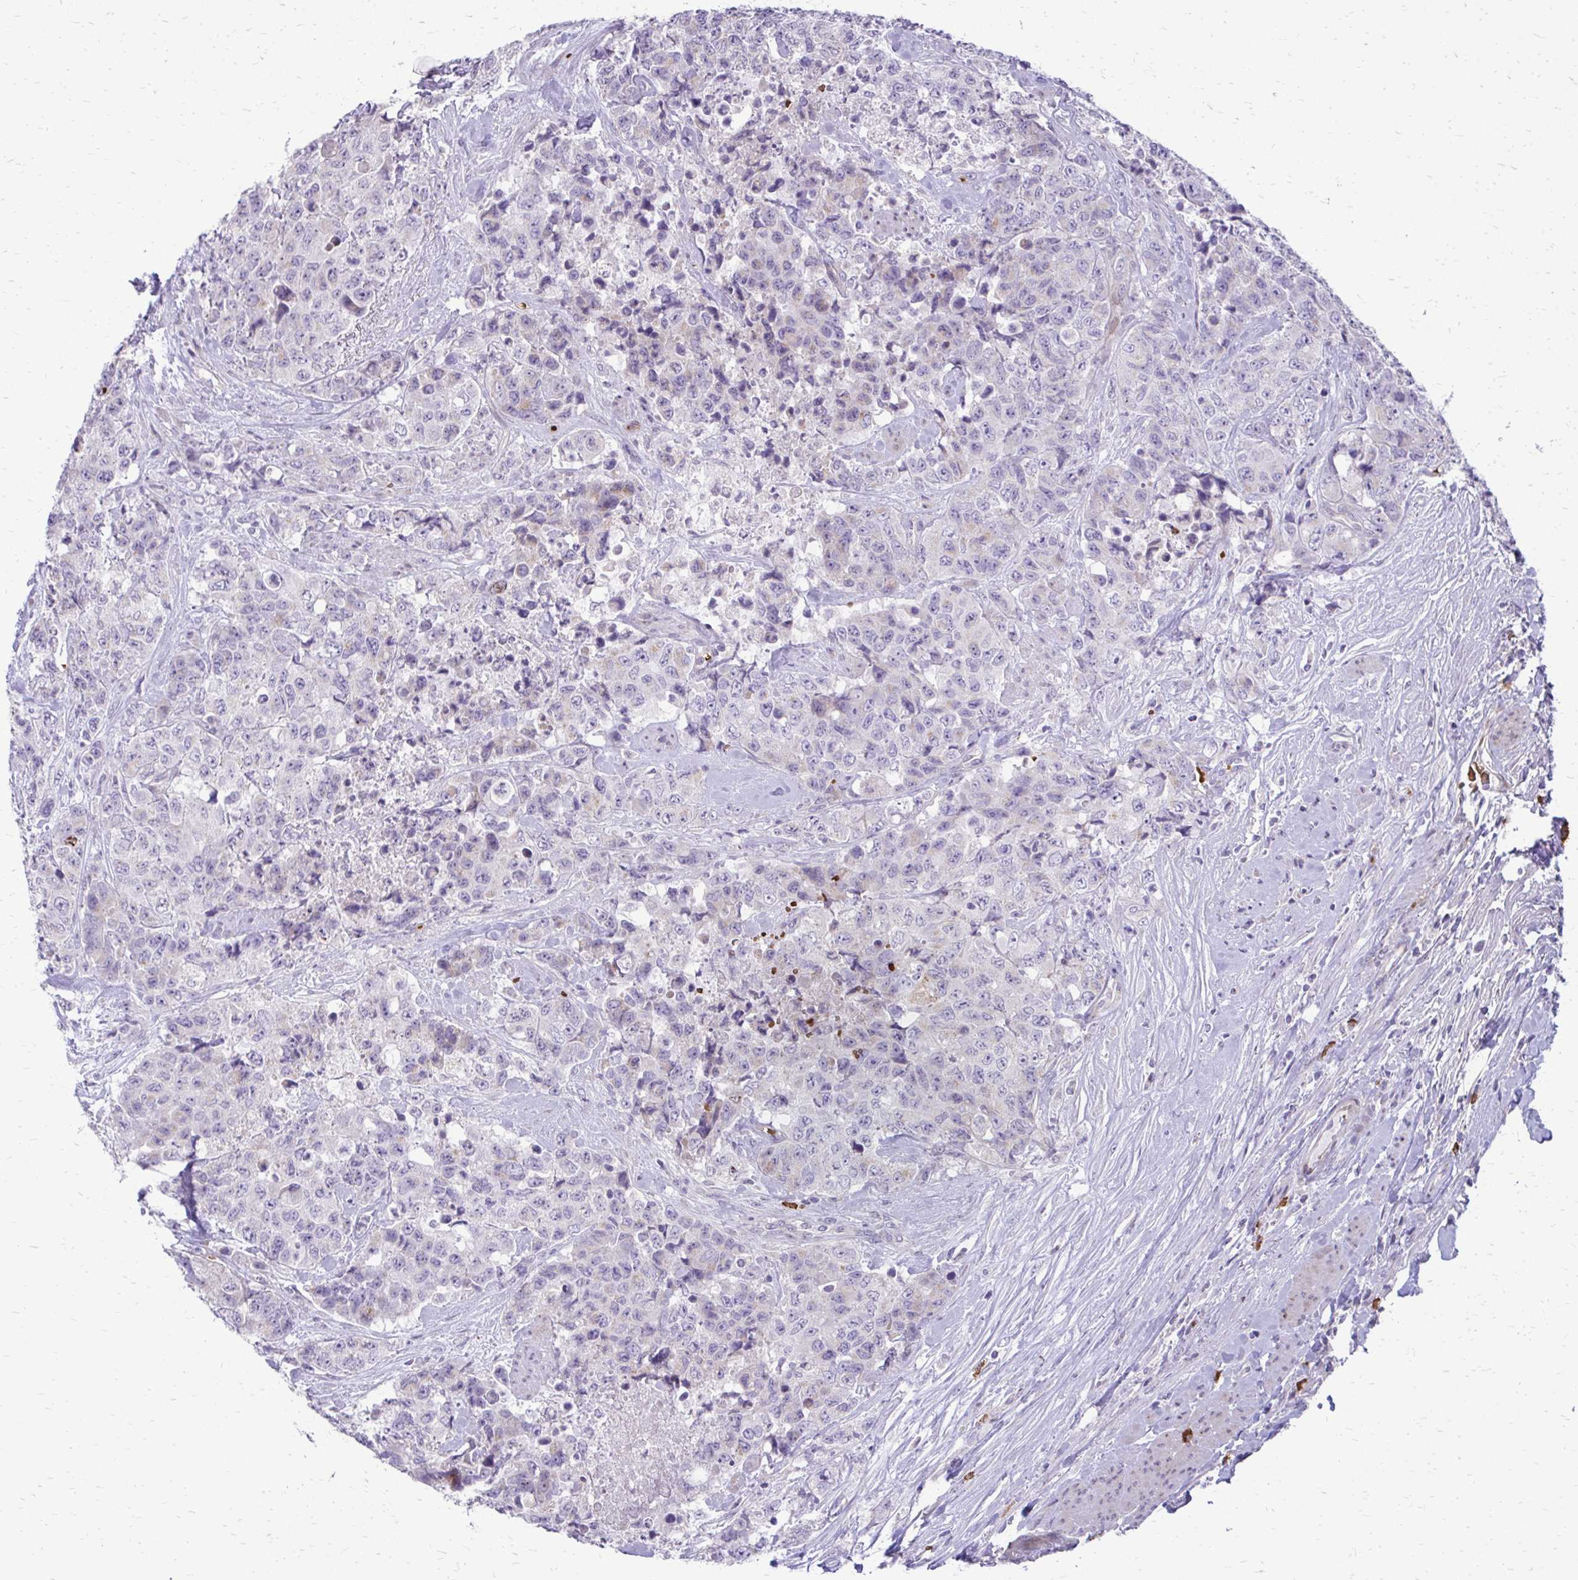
{"staining": {"intensity": "negative", "quantity": "none", "location": "none"}, "tissue": "urothelial cancer", "cell_type": "Tumor cells", "image_type": "cancer", "snomed": [{"axis": "morphology", "description": "Urothelial carcinoma, High grade"}, {"axis": "topography", "description": "Urinary bladder"}], "caption": "The histopathology image exhibits no staining of tumor cells in high-grade urothelial carcinoma.", "gene": "FUNDC2", "patient": {"sex": "female", "age": 78}}